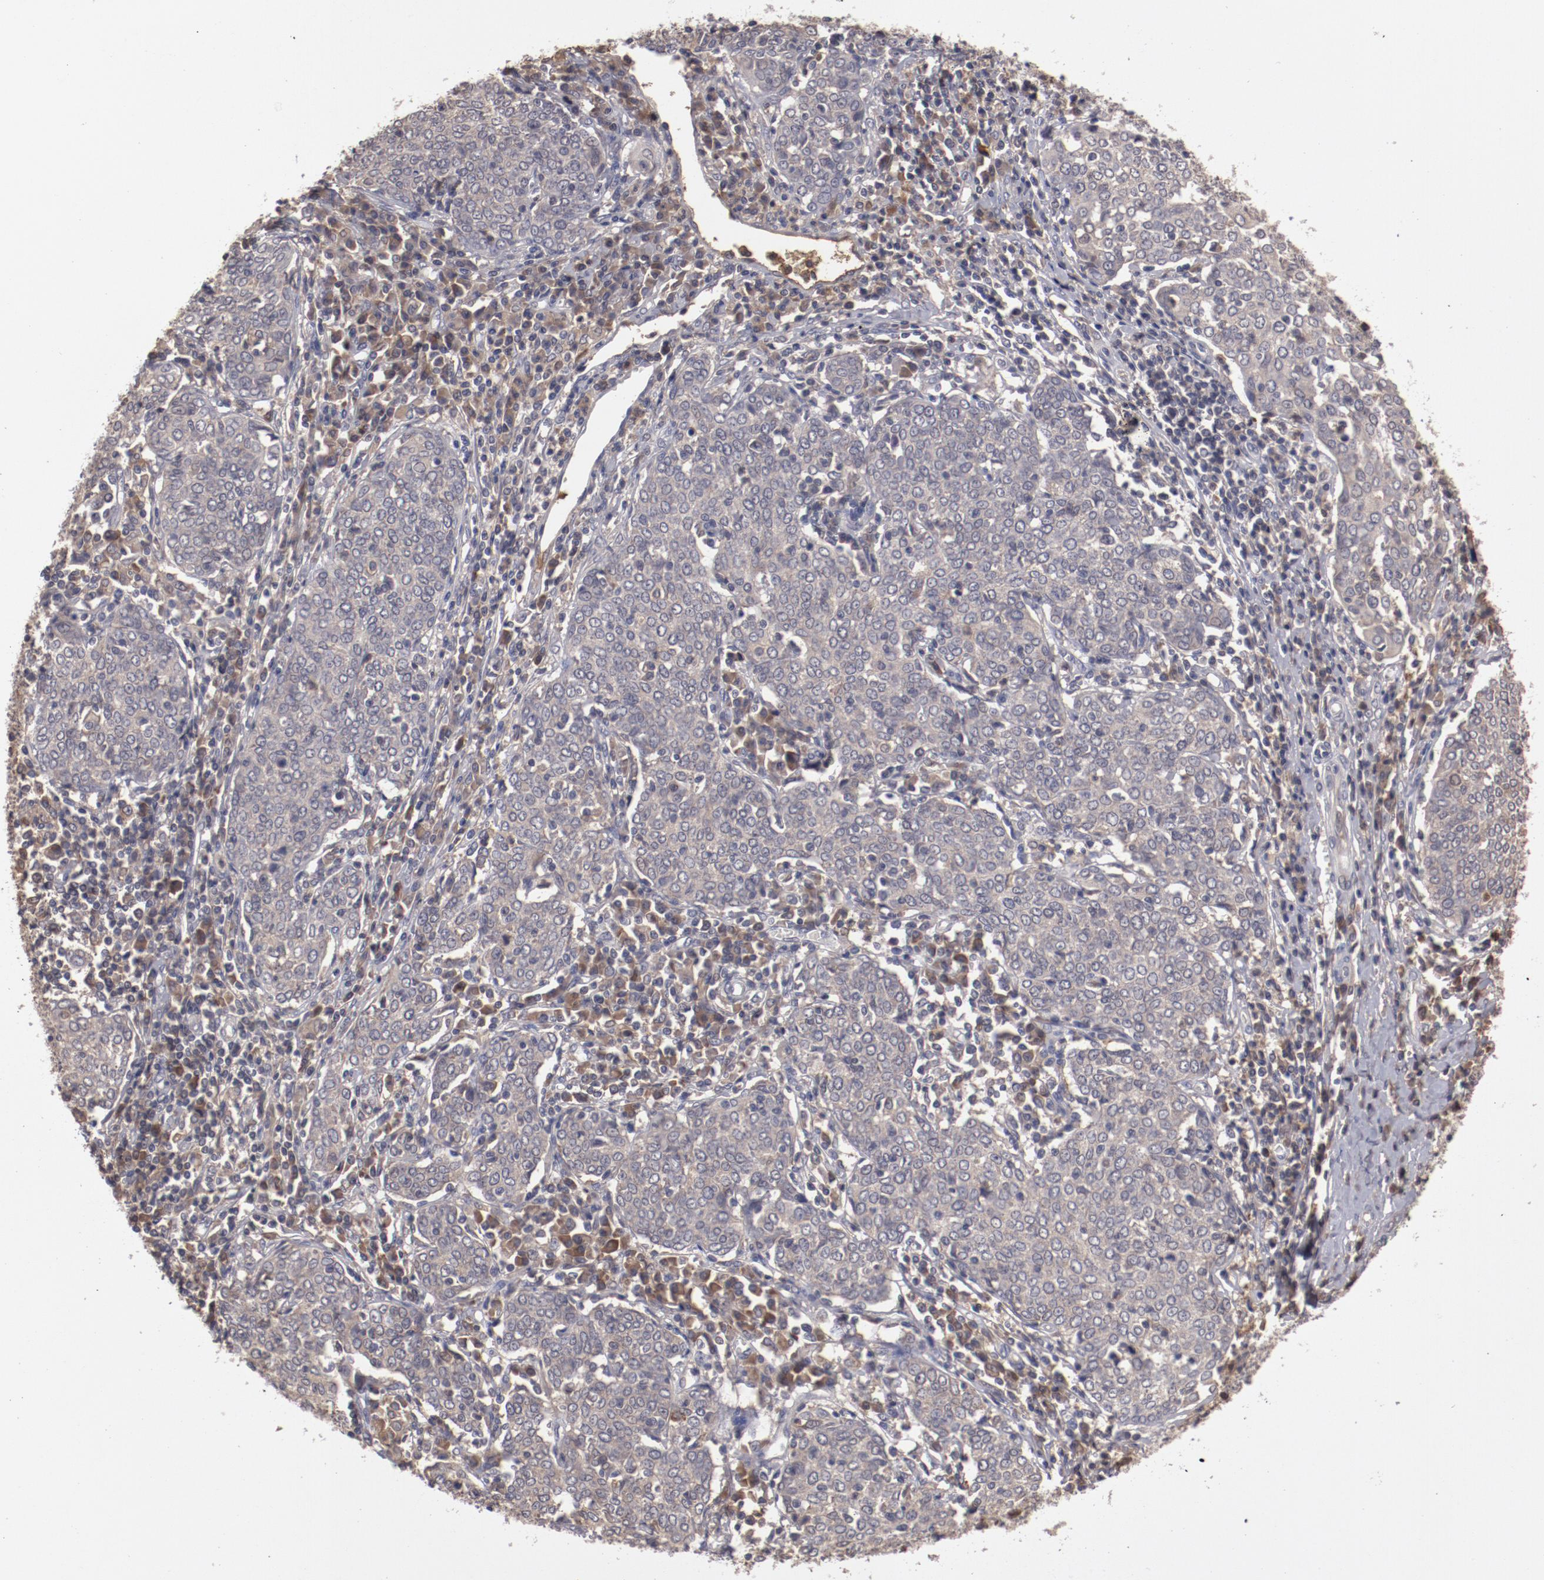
{"staining": {"intensity": "weak", "quantity": "<25%", "location": "cytoplasmic/membranous"}, "tissue": "cervical cancer", "cell_type": "Tumor cells", "image_type": "cancer", "snomed": [{"axis": "morphology", "description": "Squamous cell carcinoma, NOS"}, {"axis": "topography", "description": "Cervix"}], "caption": "Immunohistochemical staining of human squamous cell carcinoma (cervical) demonstrates no significant staining in tumor cells. (DAB (3,3'-diaminobenzidine) immunohistochemistry visualized using brightfield microscopy, high magnification).", "gene": "CP", "patient": {"sex": "female", "age": 40}}